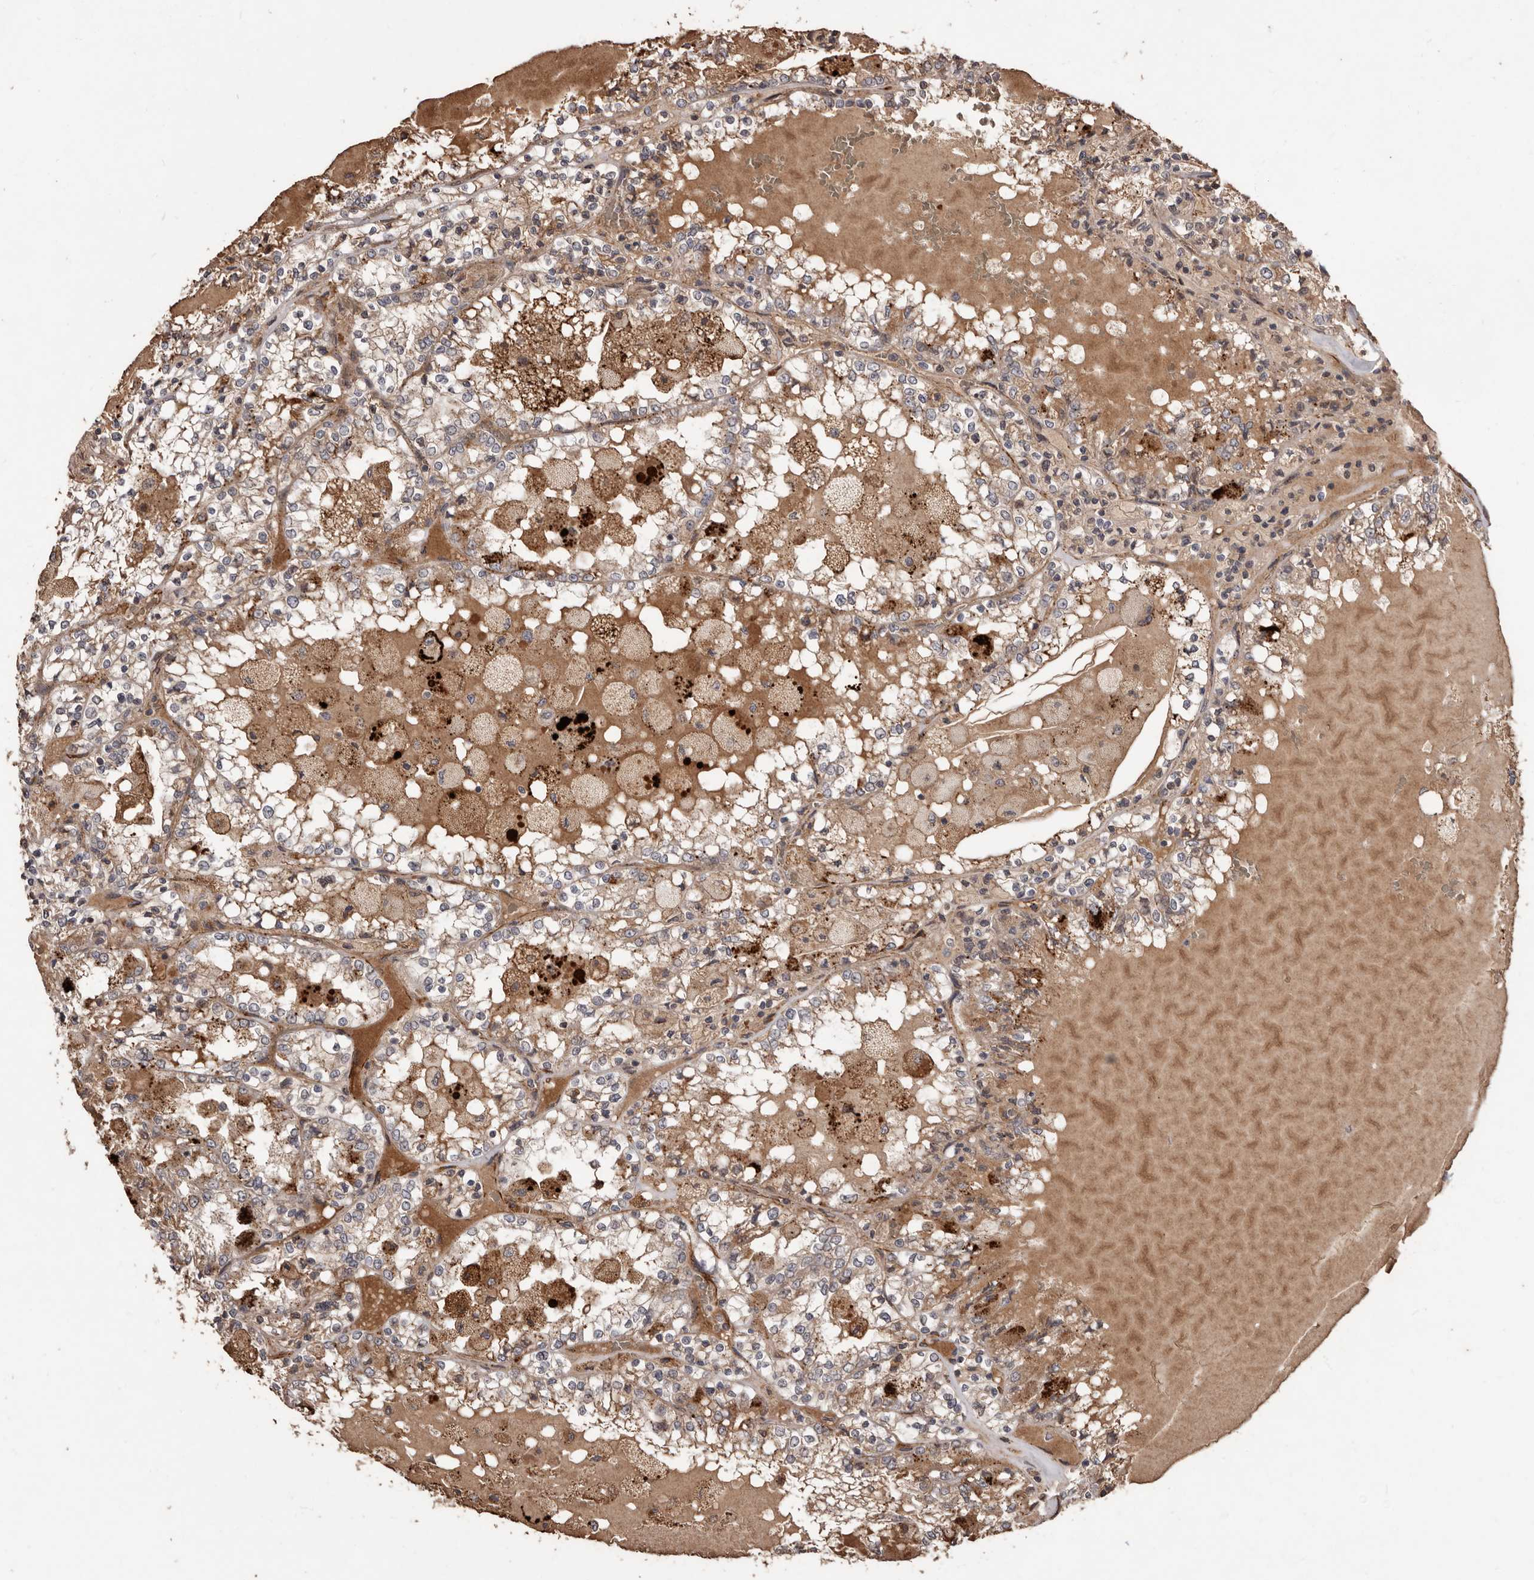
{"staining": {"intensity": "weak", "quantity": ">75%", "location": "cytoplasmic/membranous"}, "tissue": "renal cancer", "cell_type": "Tumor cells", "image_type": "cancer", "snomed": [{"axis": "morphology", "description": "Adenocarcinoma, NOS"}, {"axis": "topography", "description": "Kidney"}], "caption": "Brown immunohistochemical staining in human adenocarcinoma (renal) displays weak cytoplasmic/membranous positivity in about >75% of tumor cells. The protein is shown in brown color, while the nuclei are stained blue.", "gene": "BRAT1", "patient": {"sex": "female", "age": 56}}